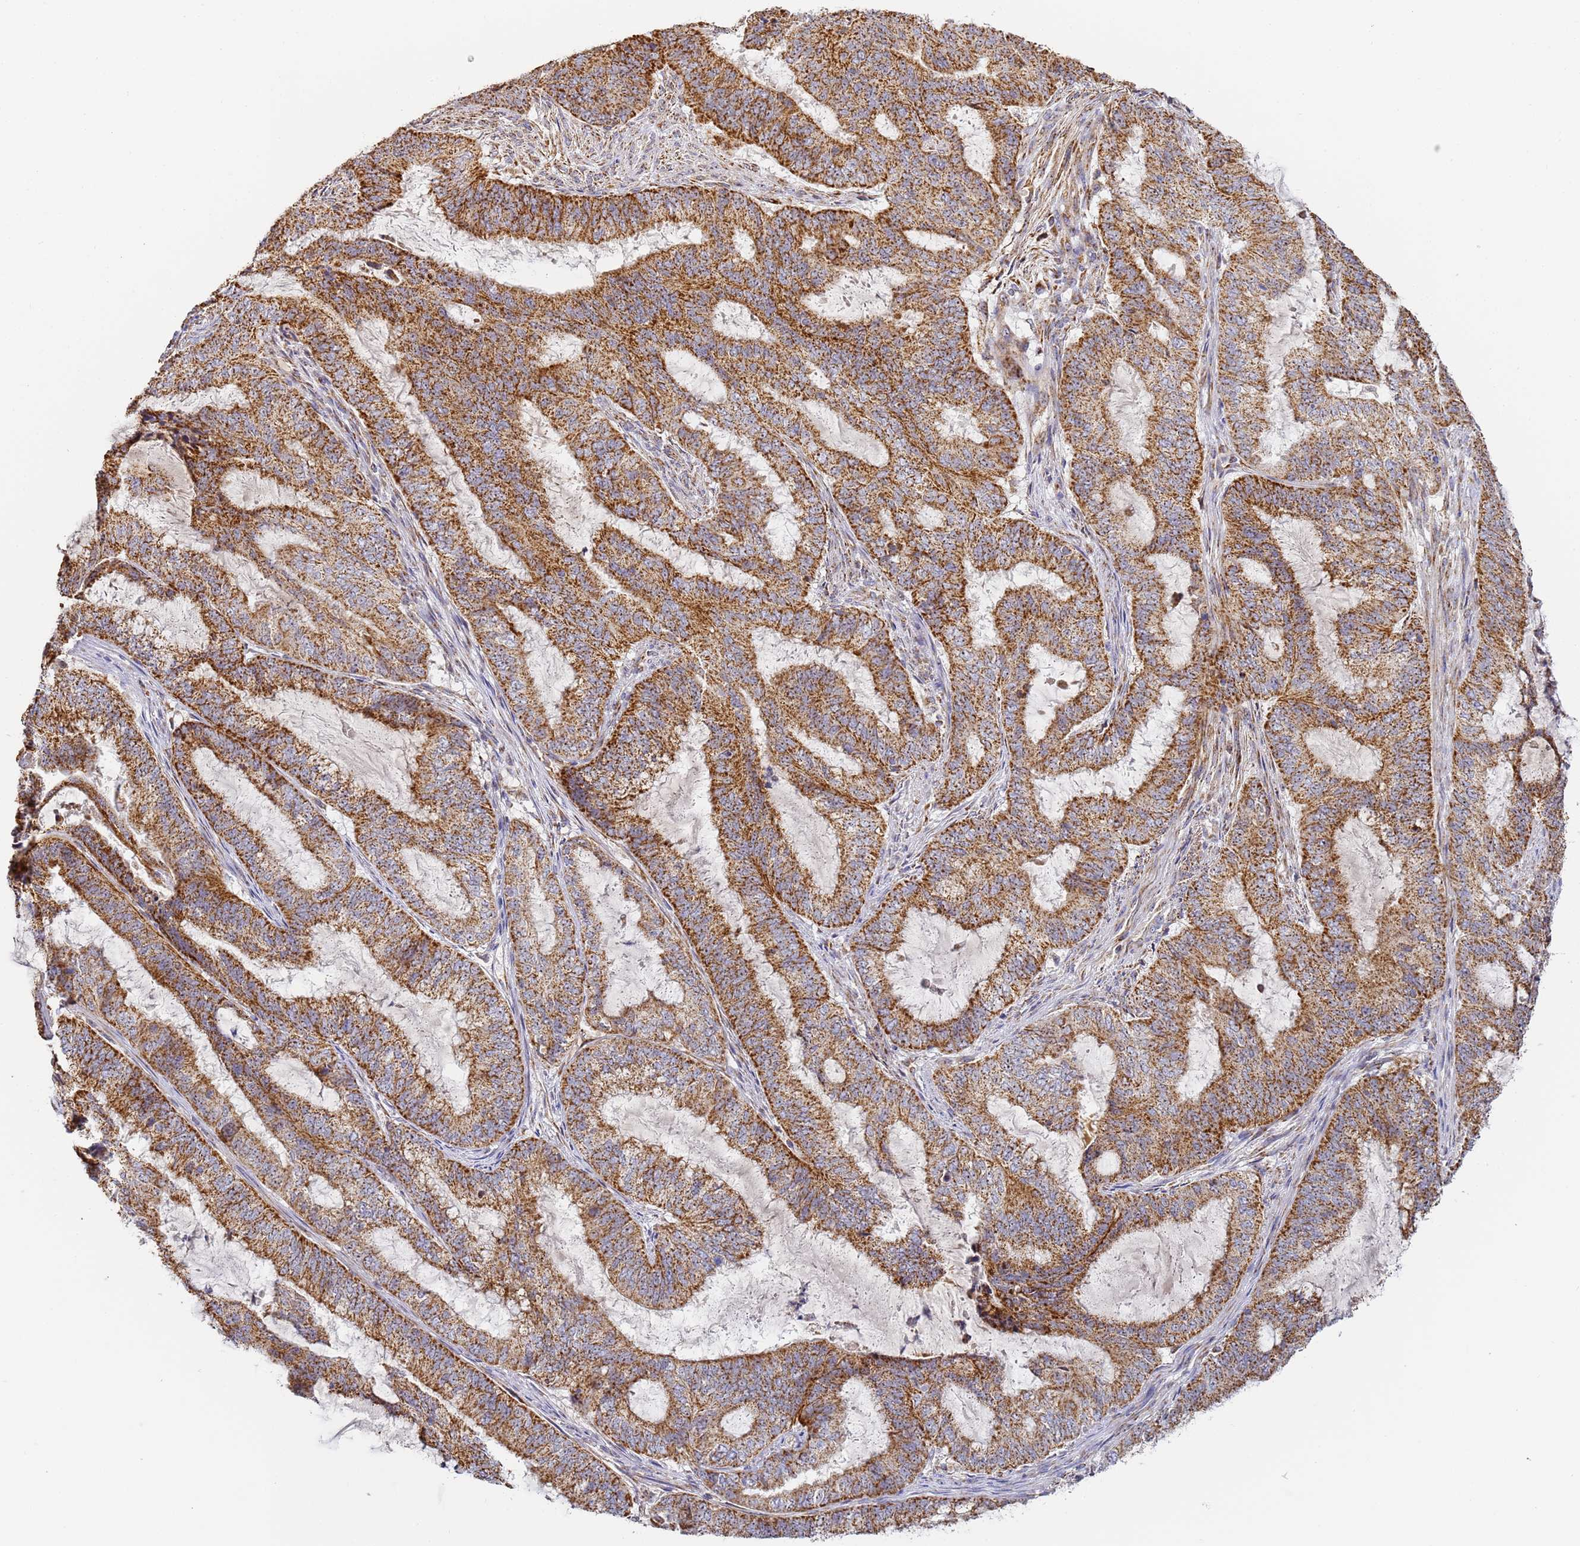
{"staining": {"intensity": "strong", "quantity": ">75%", "location": "cytoplasmic/membranous"}, "tissue": "endometrial cancer", "cell_type": "Tumor cells", "image_type": "cancer", "snomed": [{"axis": "morphology", "description": "Adenocarcinoma, NOS"}, {"axis": "topography", "description": "Endometrium"}], "caption": "The image shows immunohistochemical staining of adenocarcinoma (endometrial). There is strong cytoplasmic/membranous positivity is appreciated in about >75% of tumor cells.", "gene": "FRG2C", "patient": {"sex": "female", "age": 51}}